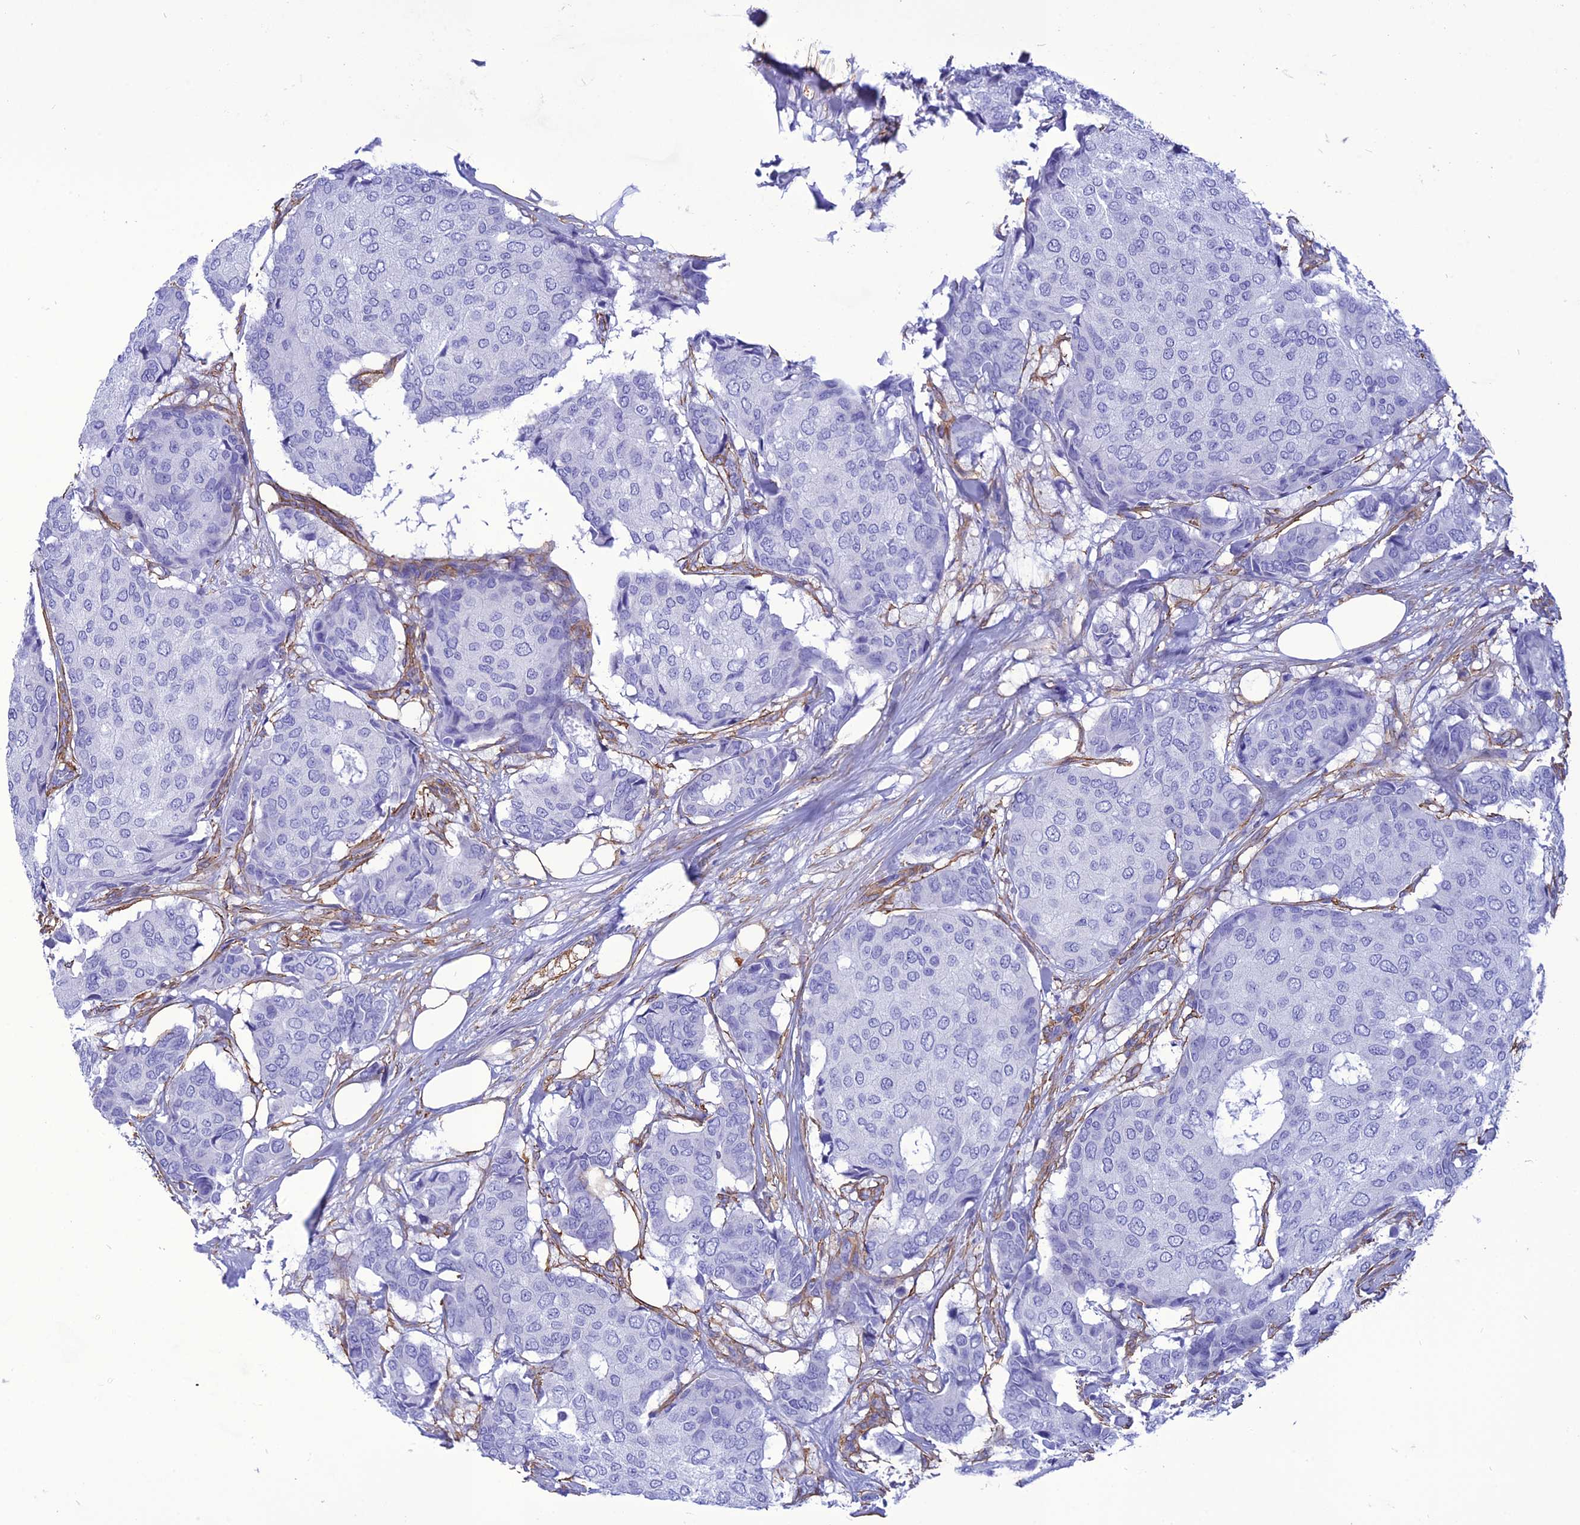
{"staining": {"intensity": "negative", "quantity": "none", "location": "none"}, "tissue": "breast cancer", "cell_type": "Tumor cells", "image_type": "cancer", "snomed": [{"axis": "morphology", "description": "Duct carcinoma"}, {"axis": "topography", "description": "Breast"}], "caption": "Image shows no protein positivity in tumor cells of breast cancer tissue.", "gene": "NKD1", "patient": {"sex": "female", "age": 75}}